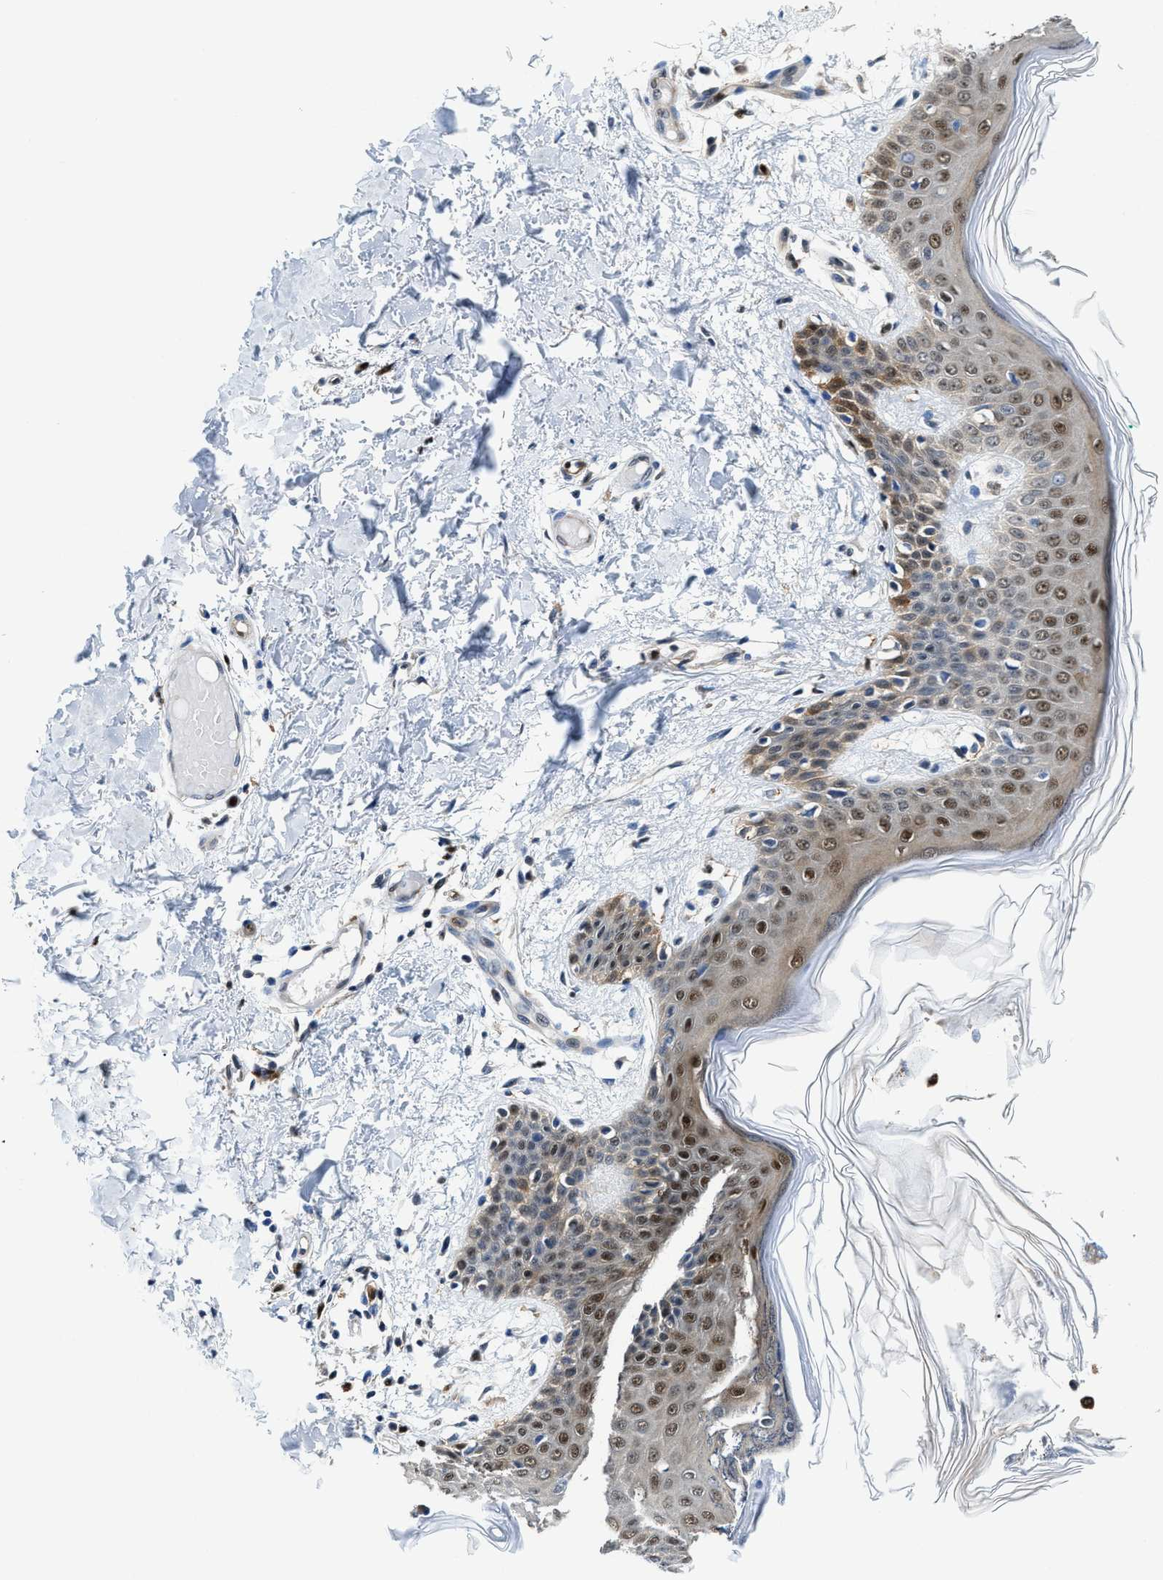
{"staining": {"intensity": "negative", "quantity": "none", "location": "none"}, "tissue": "skin", "cell_type": "Fibroblasts", "image_type": "normal", "snomed": [{"axis": "morphology", "description": "Normal tissue, NOS"}, {"axis": "topography", "description": "Skin"}], "caption": "This is a photomicrograph of IHC staining of benign skin, which shows no expression in fibroblasts. (DAB (3,3'-diaminobenzidine) immunohistochemistry with hematoxylin counter stain).", "gene": "LTA4H", "patient": {"sex": "male", "age": 53}}